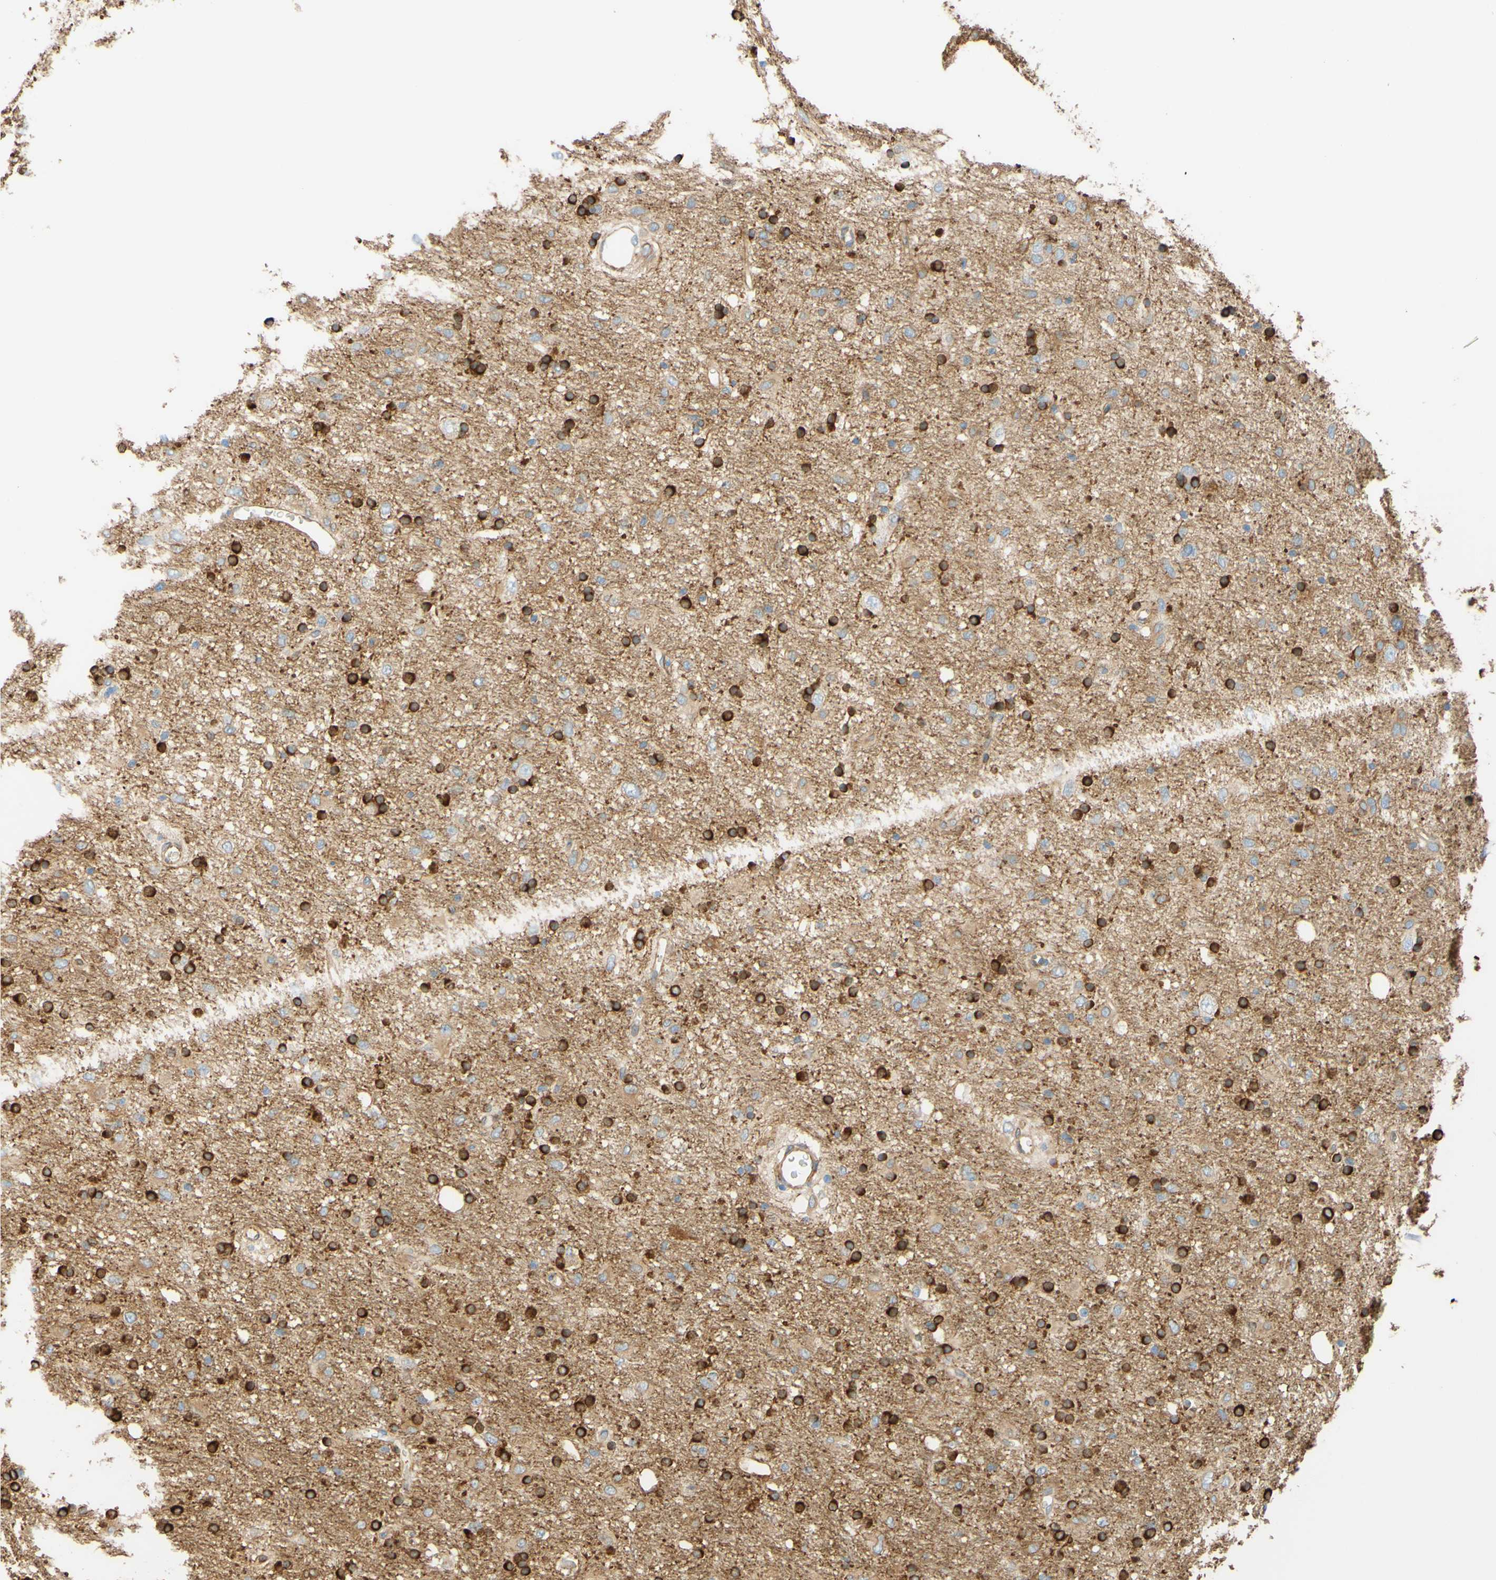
{"staining": {"intensity": "strong", "quantity": ">75%", "location": "cytoplasmic/membranous"}, "tissue": "glioma", "cell_type": "Tumor cells", "image_type": "cancer", "snomed": [{"axis": "morphology", "description": "Glioma, malignant, Low grade"}, {"axis": "topography", "description": "Brain"}], "caption": "Malignant low-grade glioma stained with a protein marker displays strong staining in tumor cells.", "gene": "ENDOD1", "patient": {"sex": "male", "age": 77}}